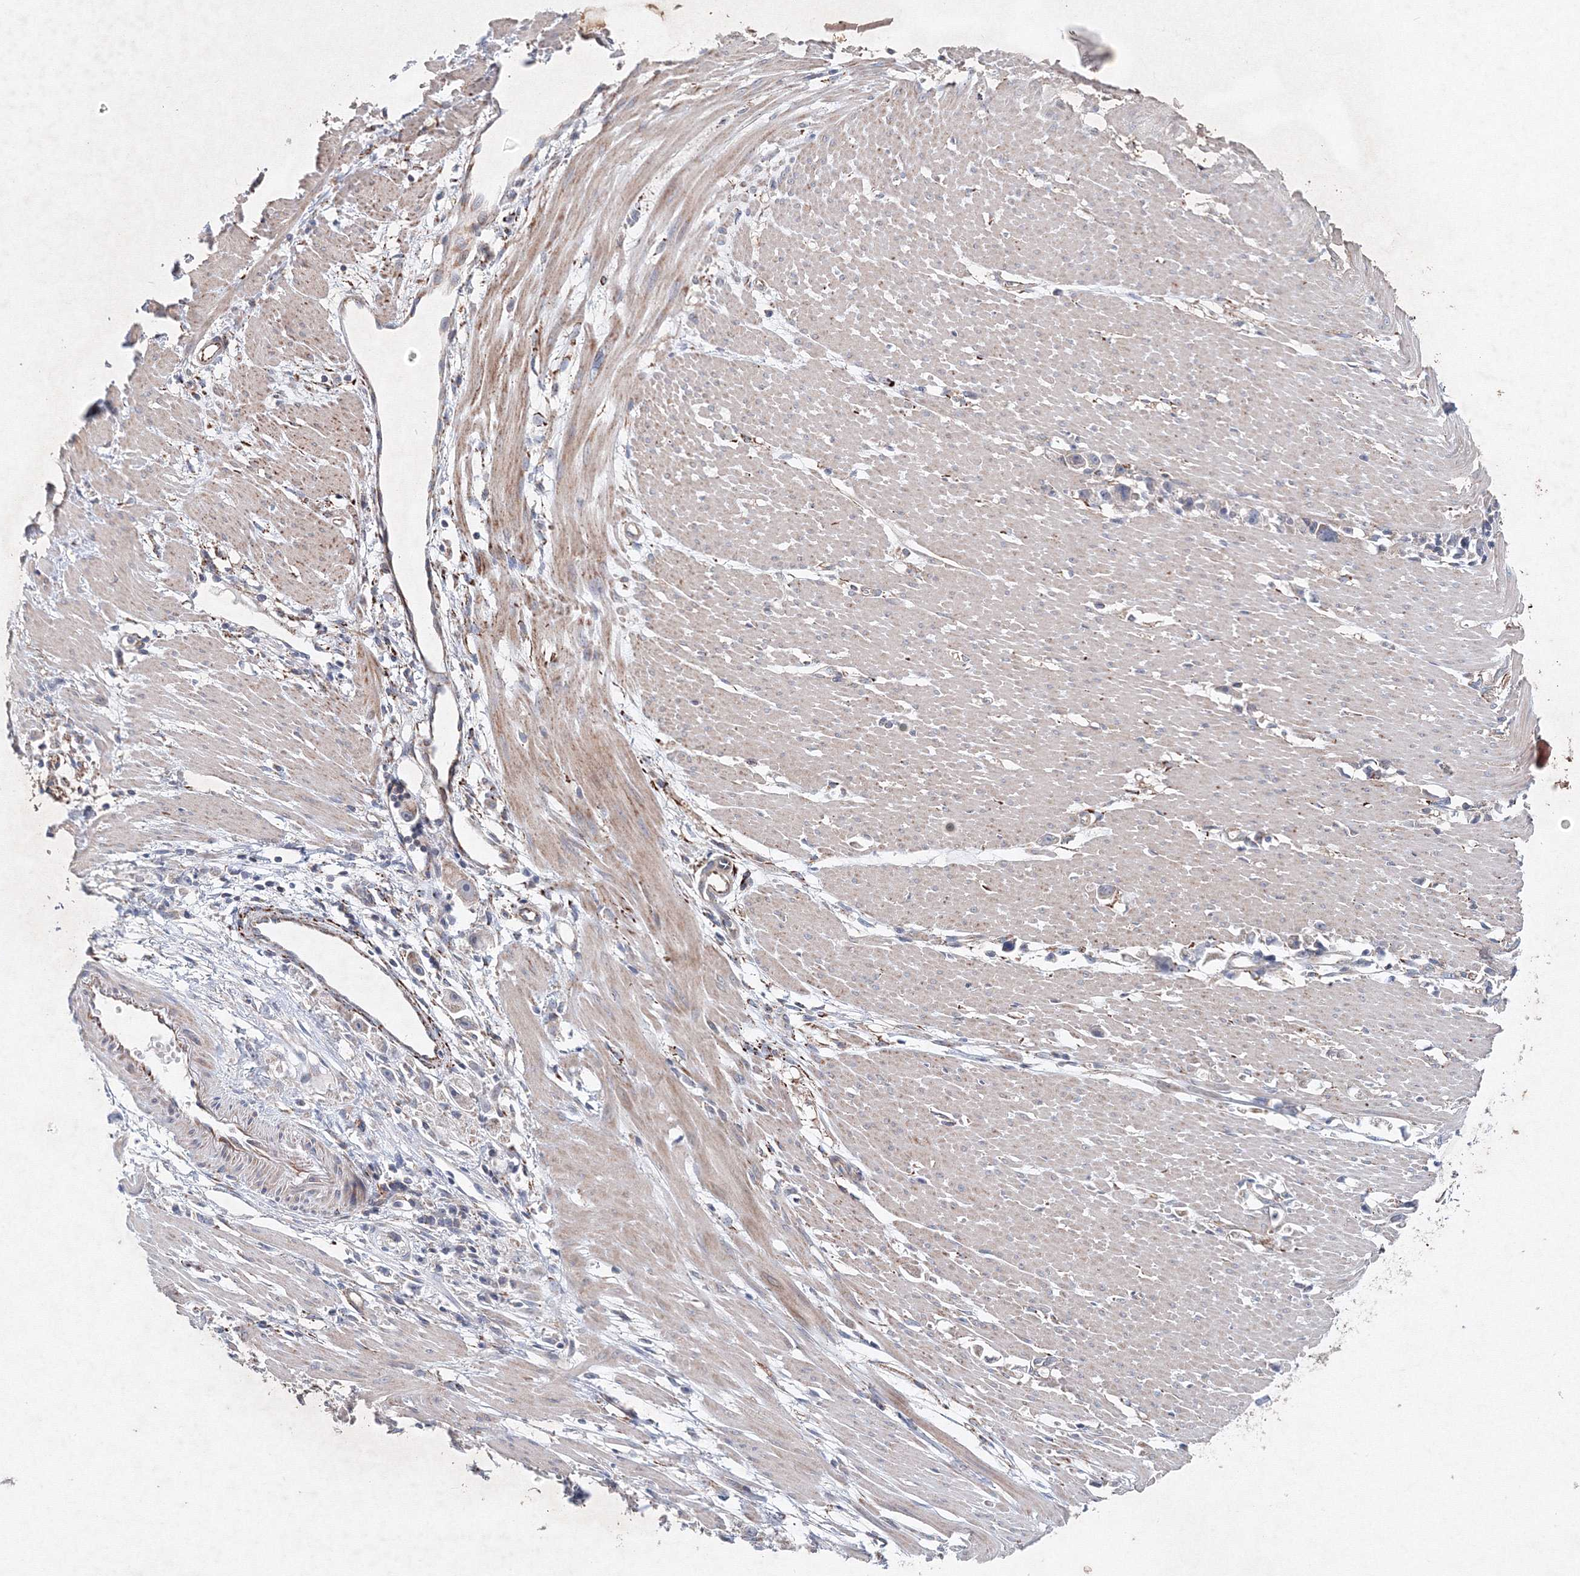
{"staining": {"intensity": "negative", "quantity": "none", "location": "none"}, "tissue": "stomach cancer", "cell_type": "Tumor cells", "image_type": "cancer", "snomed": [{"axis": "morphology", "description": "Adenocarcinoma, NOS"}, {"axis": "topography", "description": "Stomach"}], "caption": "Immunohistochemical staining of stomach cancer (adenocarcinoma) reveals no significant staining in tumor cells. (Immunohistochemistry, brightfield microscopy, high magnification).", "gene": "WDR49", "patient": {"sex": "female", "age": 59}}